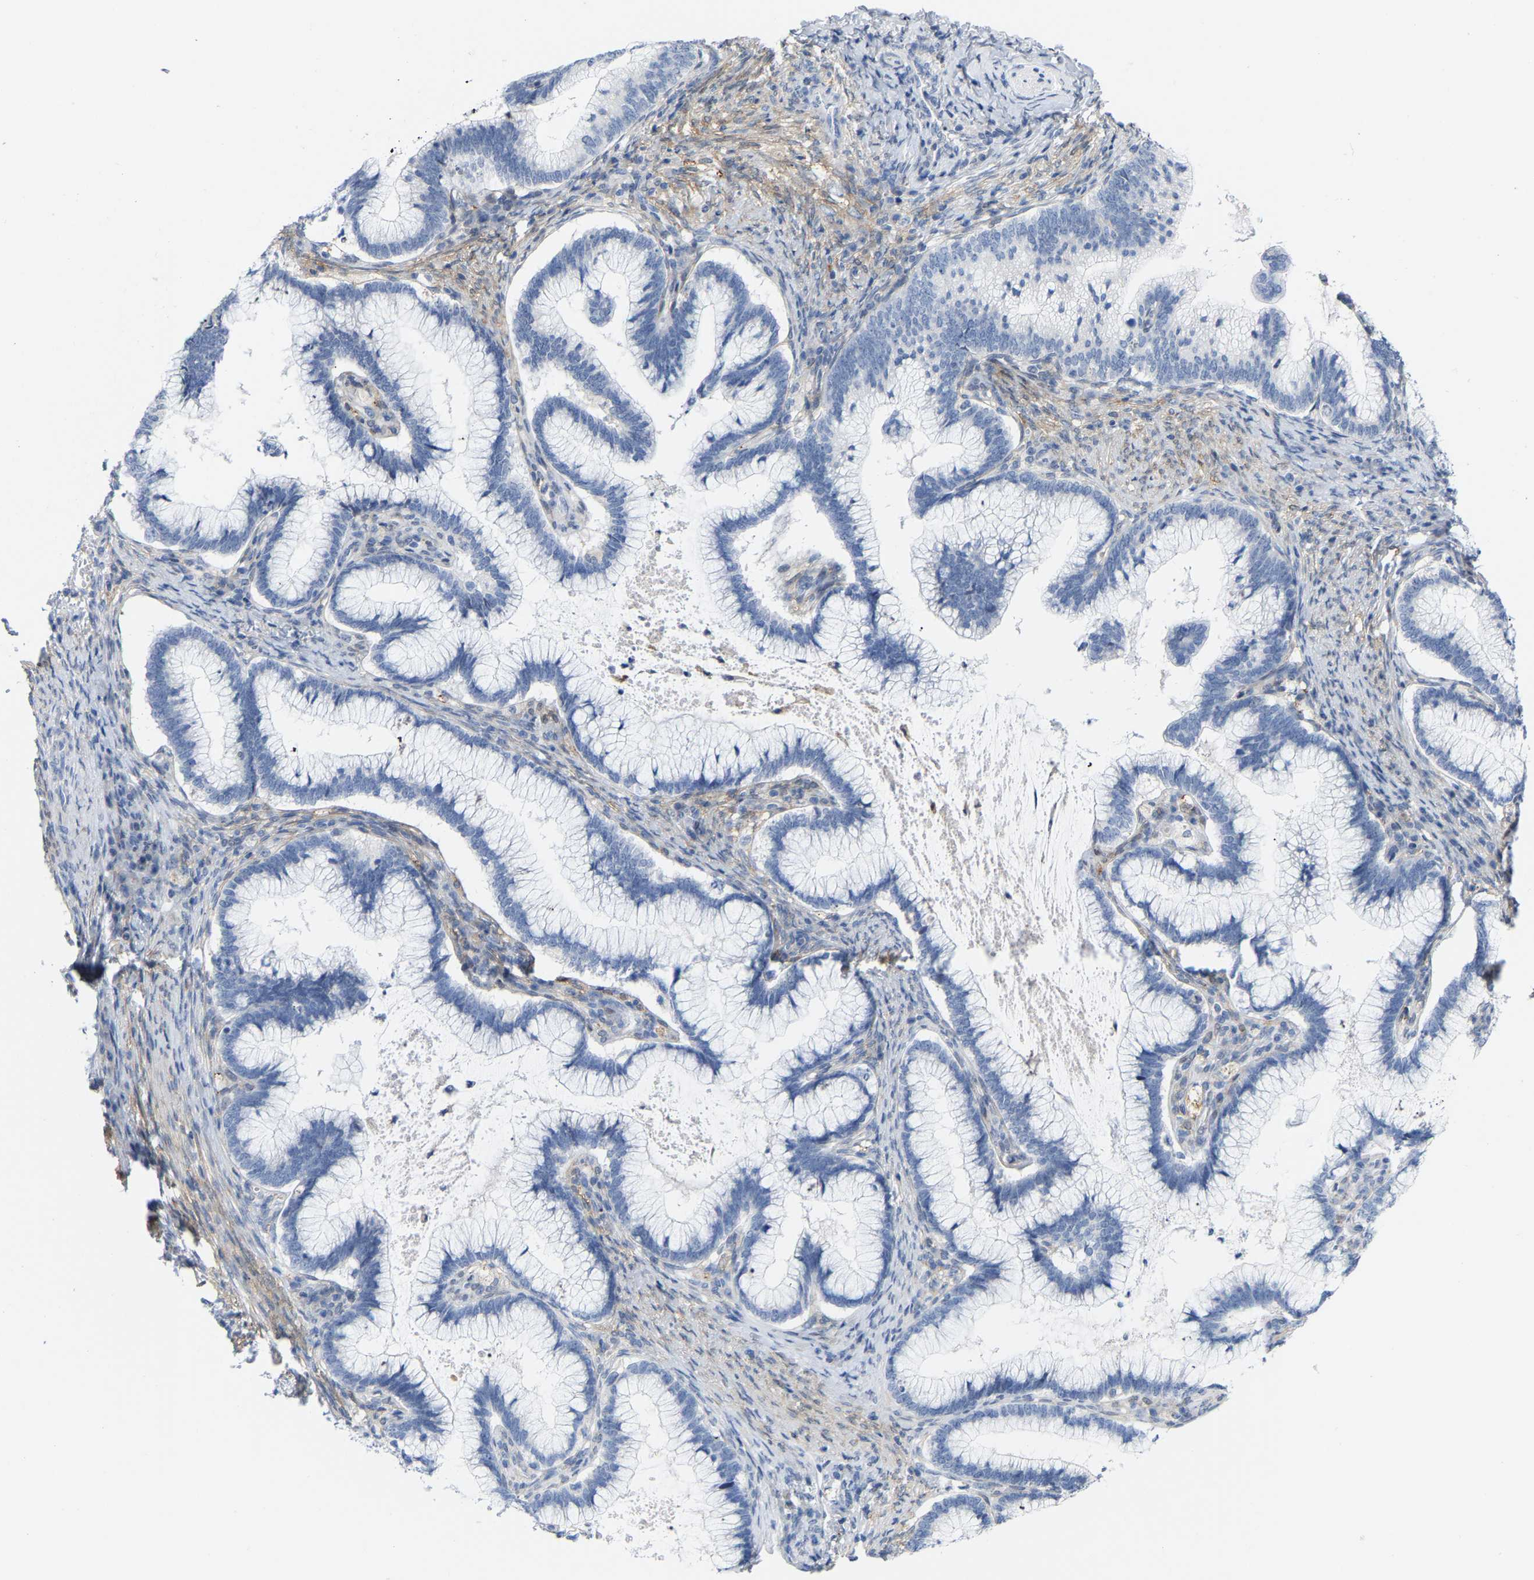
{"staining": {"intensity": "negative", "quantity": "none", "location": "none"}, "tissue": "cervical cancer", "cell_type": "Tumor cells", "image_type": "cancer", "snomed": [{"axis": "morphology", "description": "Adenocarcinoma, NOS"}, {"axis": "topography", "description": "Cervix"}], "caption": "Photomicrograph shows no protein positivity in tumor cells of cervical adenocarcinoma tissue. (Immunohistochemistry, brightfield microscopy, high magnification).", "gene": "ABTB2", "patient": {"sex": "female", "age": 36}}